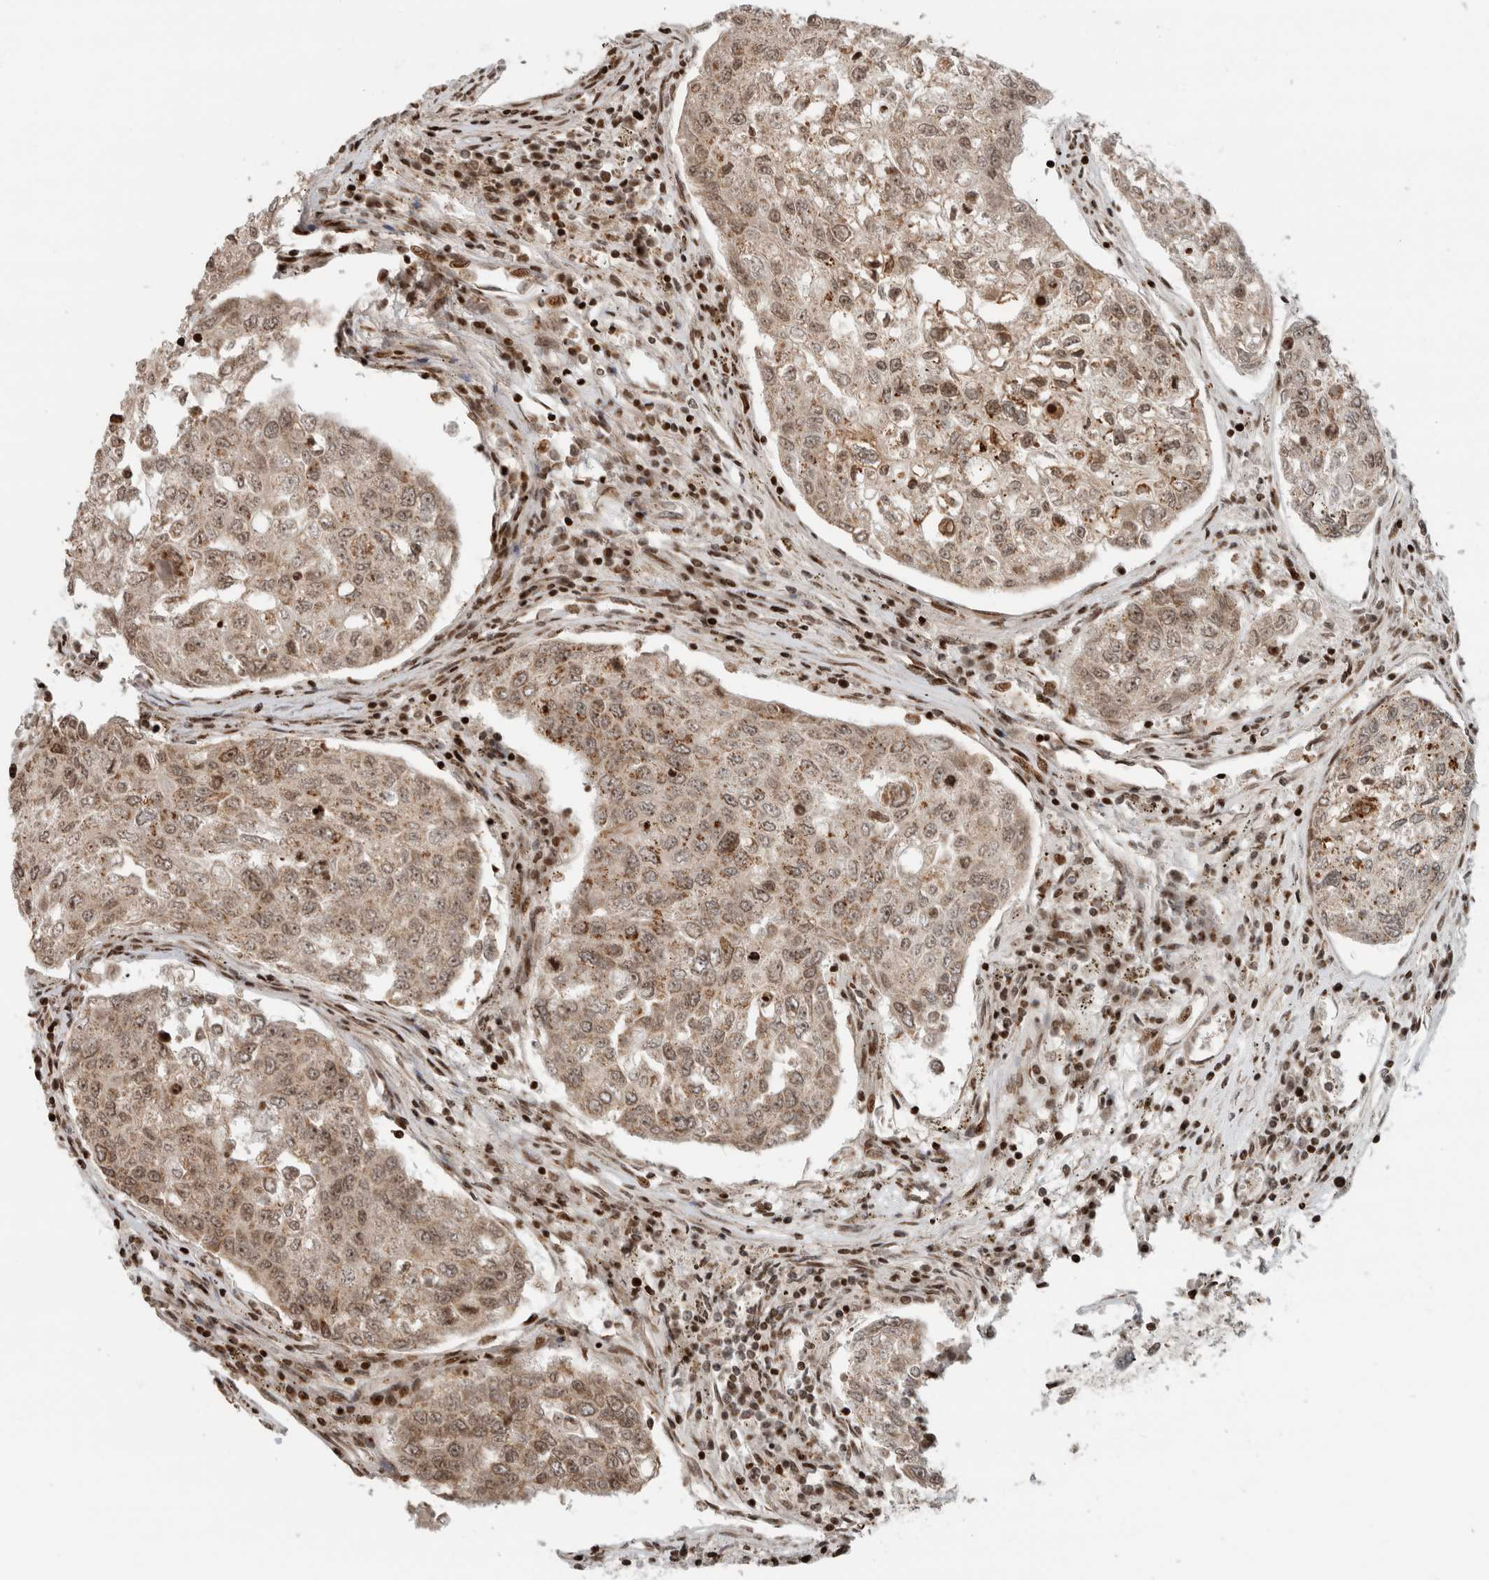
{"staining": {"intensity": "moderate", "quantity": ">75%", "location": "cytoplasmic/membranous"}, "tissue": "urothelial cancer", "cell_type": "Tumor cells", "image_type": "cancer", "snomed": [{"axis": "morphology", "description": "Urothelial carcinoma, High grade"}, {"axis": "topography", "description": "Lymph node"}, {"axis": "topography", "description": "Urinary bladder"}], "caption": "Immunohistochemical staining of human urothelial cancer exhibits medium levels of moderate cytoplasmic/membranous protein positivity in about >75% of tumor cells. The staining was performed using DAB, with brown indicating positive protein expression. Nuclei are stained blue with hematoxylin.", "gene": "GINS4", "patient": {"sex": "male", "age": 51}}